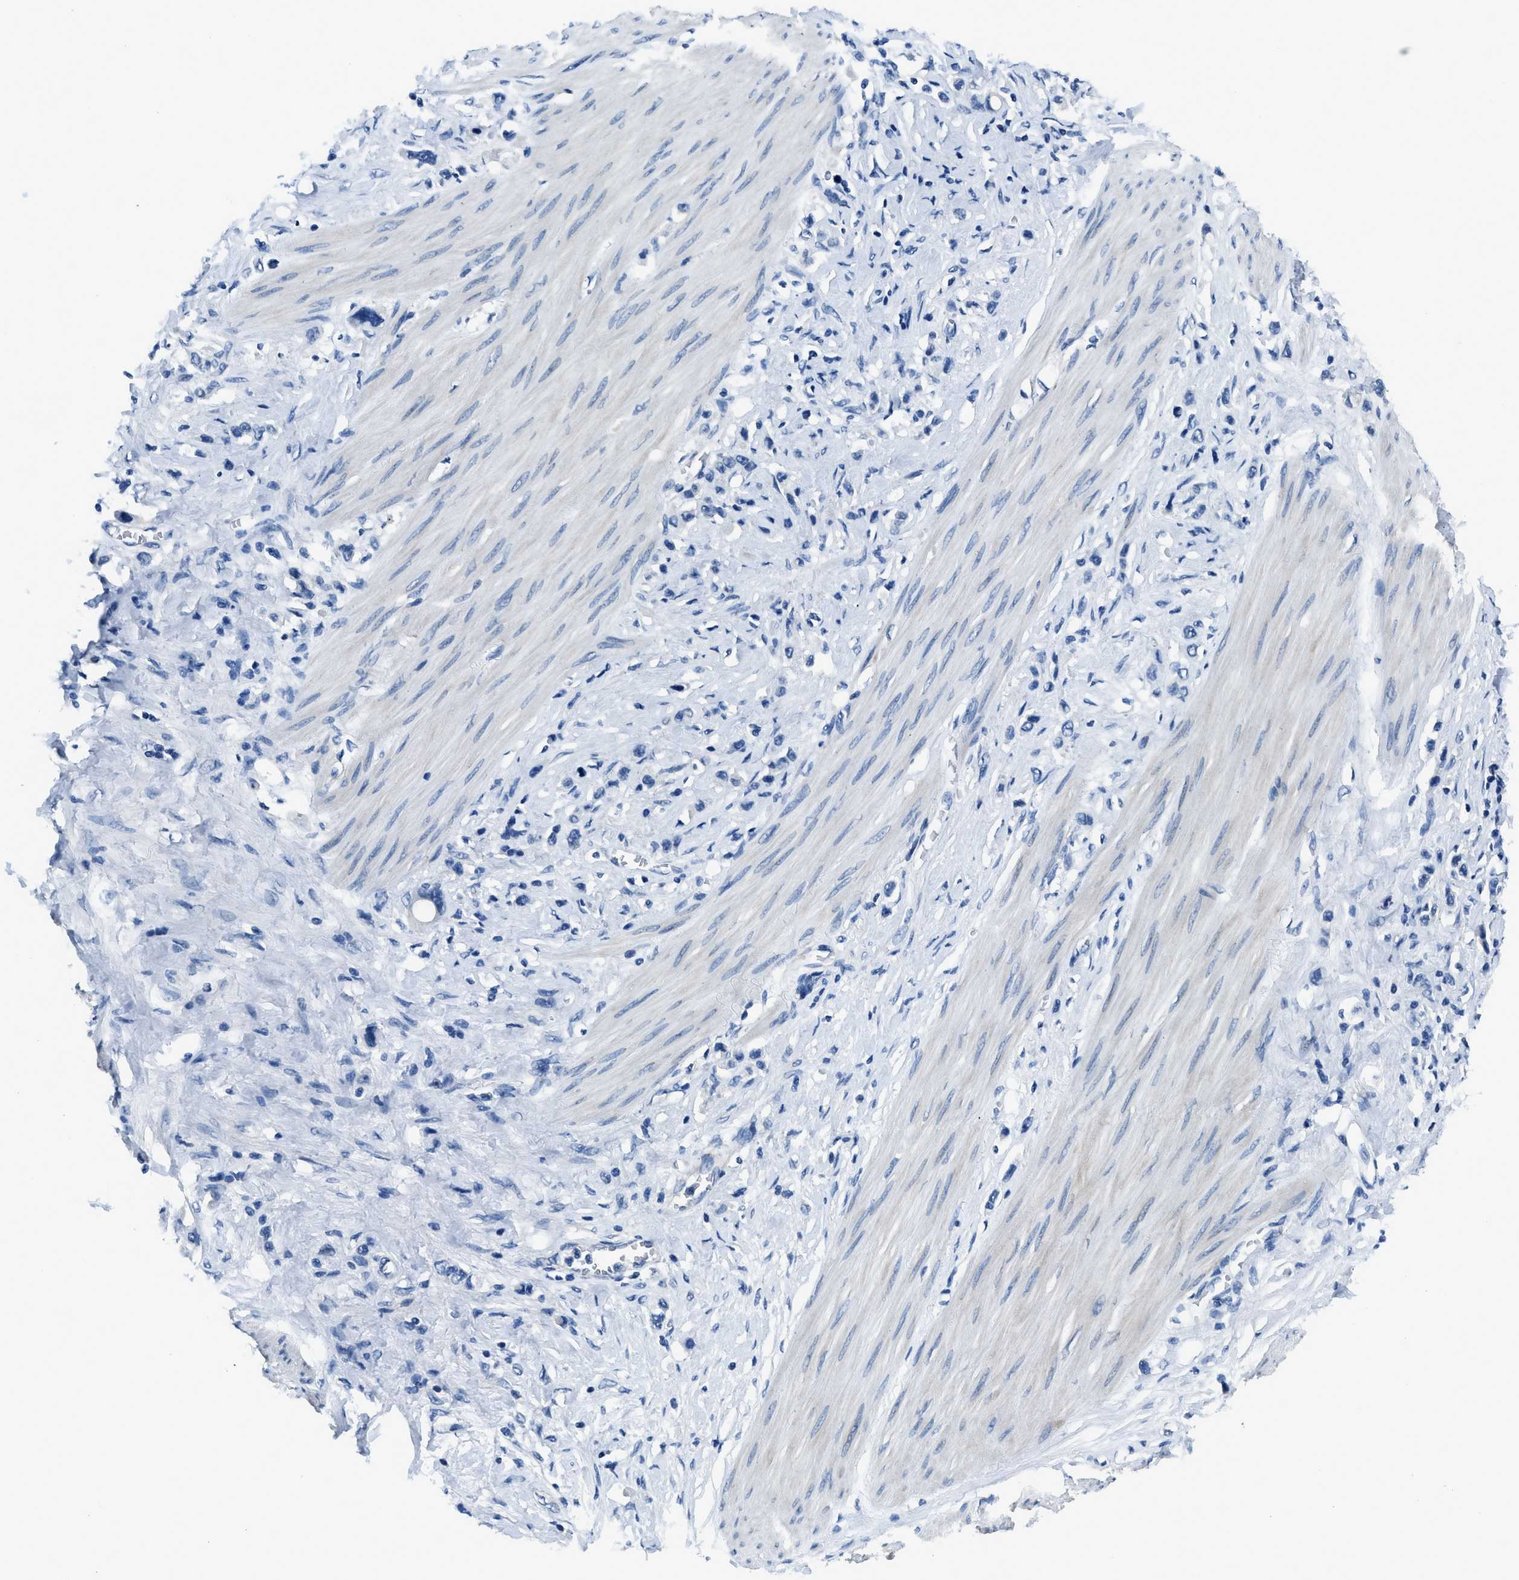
{"staining": {"intensity": "negative", "quantity": "none", "location": "none"}, "tissue": "stomach cancer", "cell_type": "Tumor cells", "image_type": "cancer", "snomed": [{"axis": "morphology", "description": "Adenocarcinoma, NOS"}, {"axis": "topography", "description": "Stomach"}], "caption": "Immunohistochemistry (IHC) photomicrograph of neoplastic tissue: human stomach cancer (adenocarcinoma) stained with DAB shows no significant protein expression in tumor cells.", "gene": "GJA3", "patient": {"sex": "female", "age": 65}}